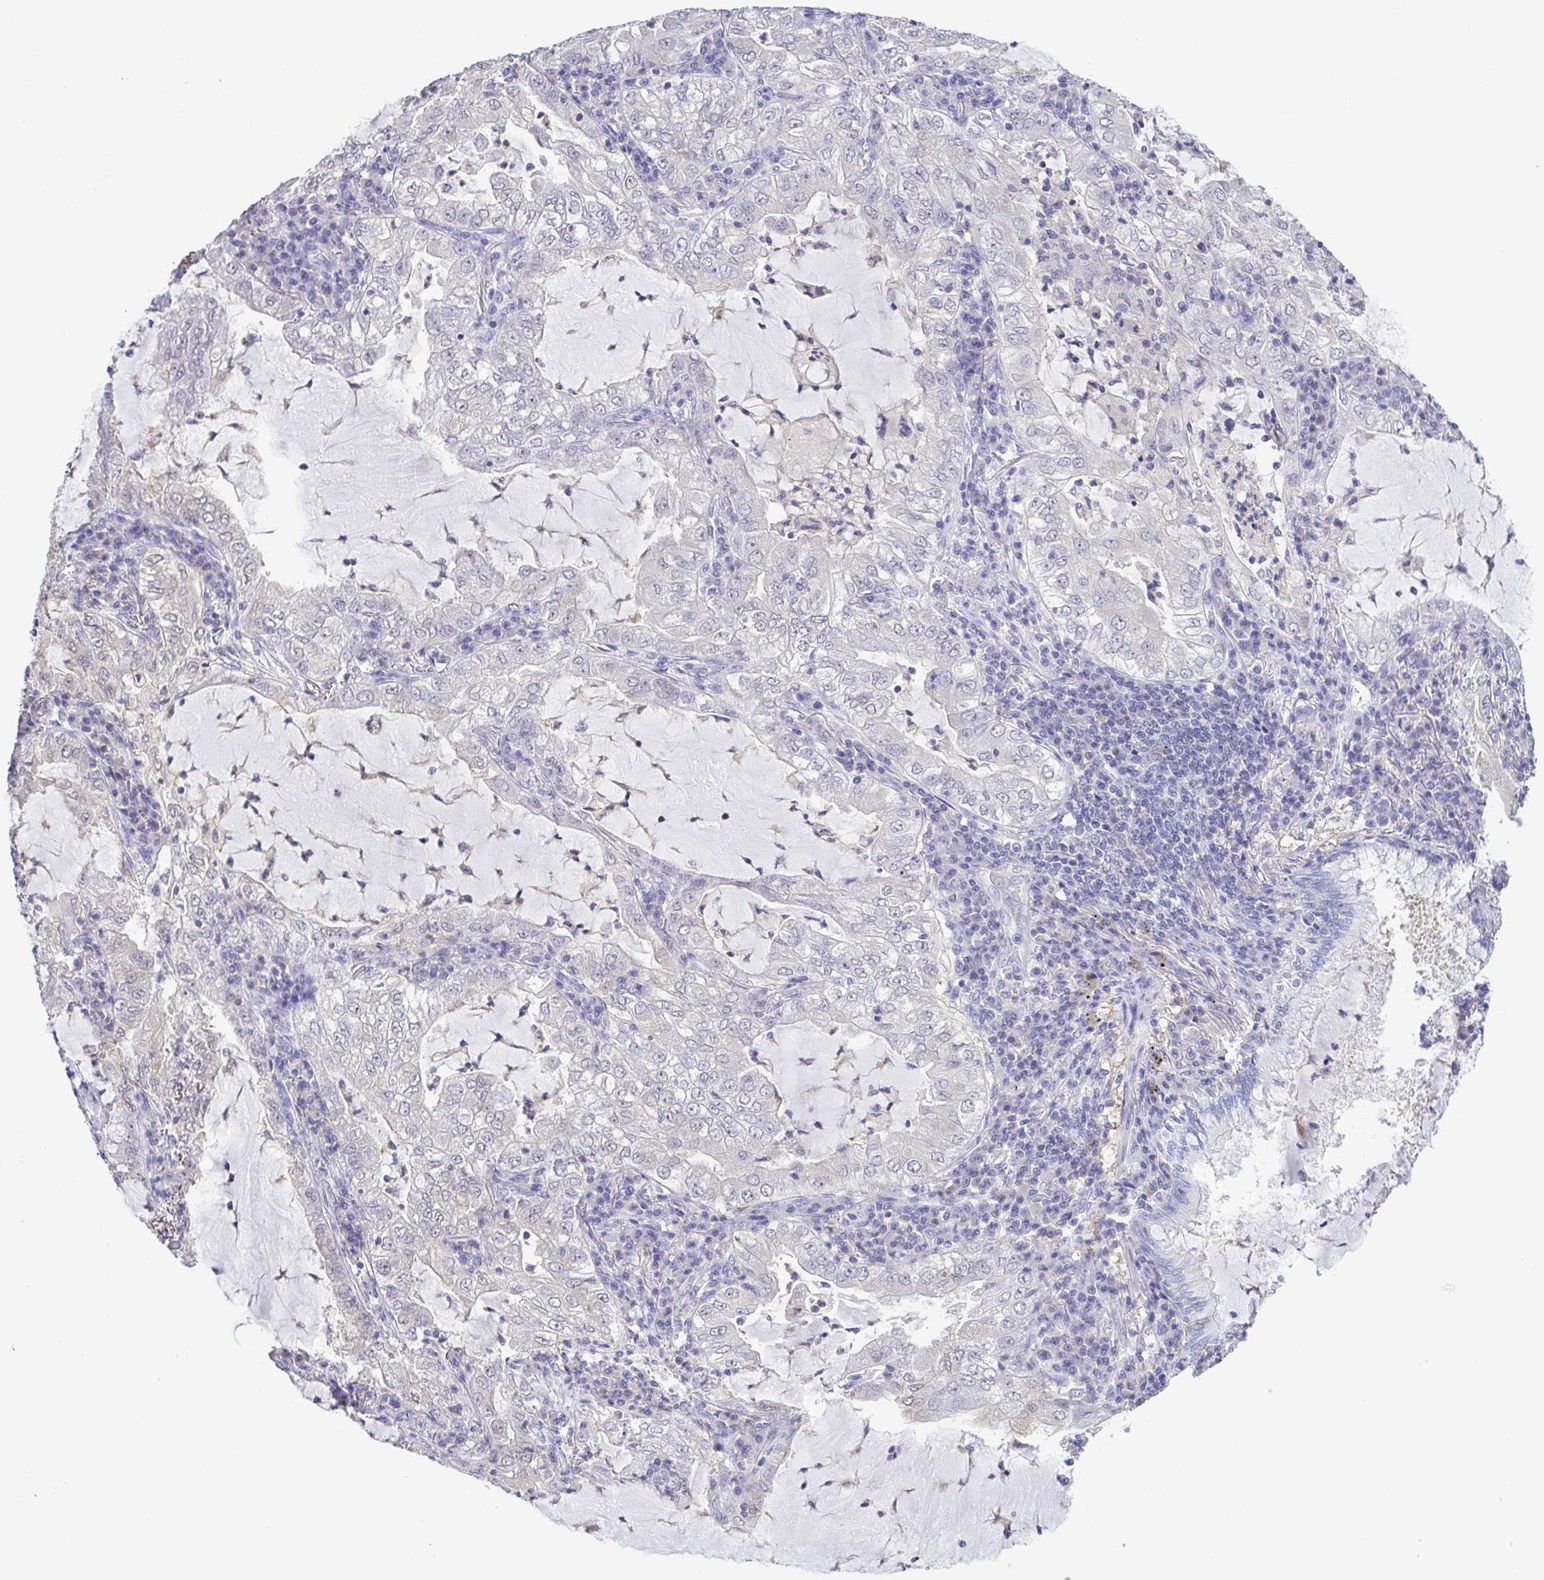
{"staining": {"intensity": "negative", "quantity": "none", "location": "none"}, "tissue": "lung cancer", "cell_type": "Tumor cells", "image_type": "cancer", "snomed": [{"axis": "morphology", "description": "Adenocarcinoma, NOS"}, {"axis": "topography", "description": "Lung"}], "caption": "A photomicrograph of human lung cancer (adenocarcinoma) is negative for staining in tumor cells.", "gene": "LDHC", "patient": {"sex": "female", "age": 73}}